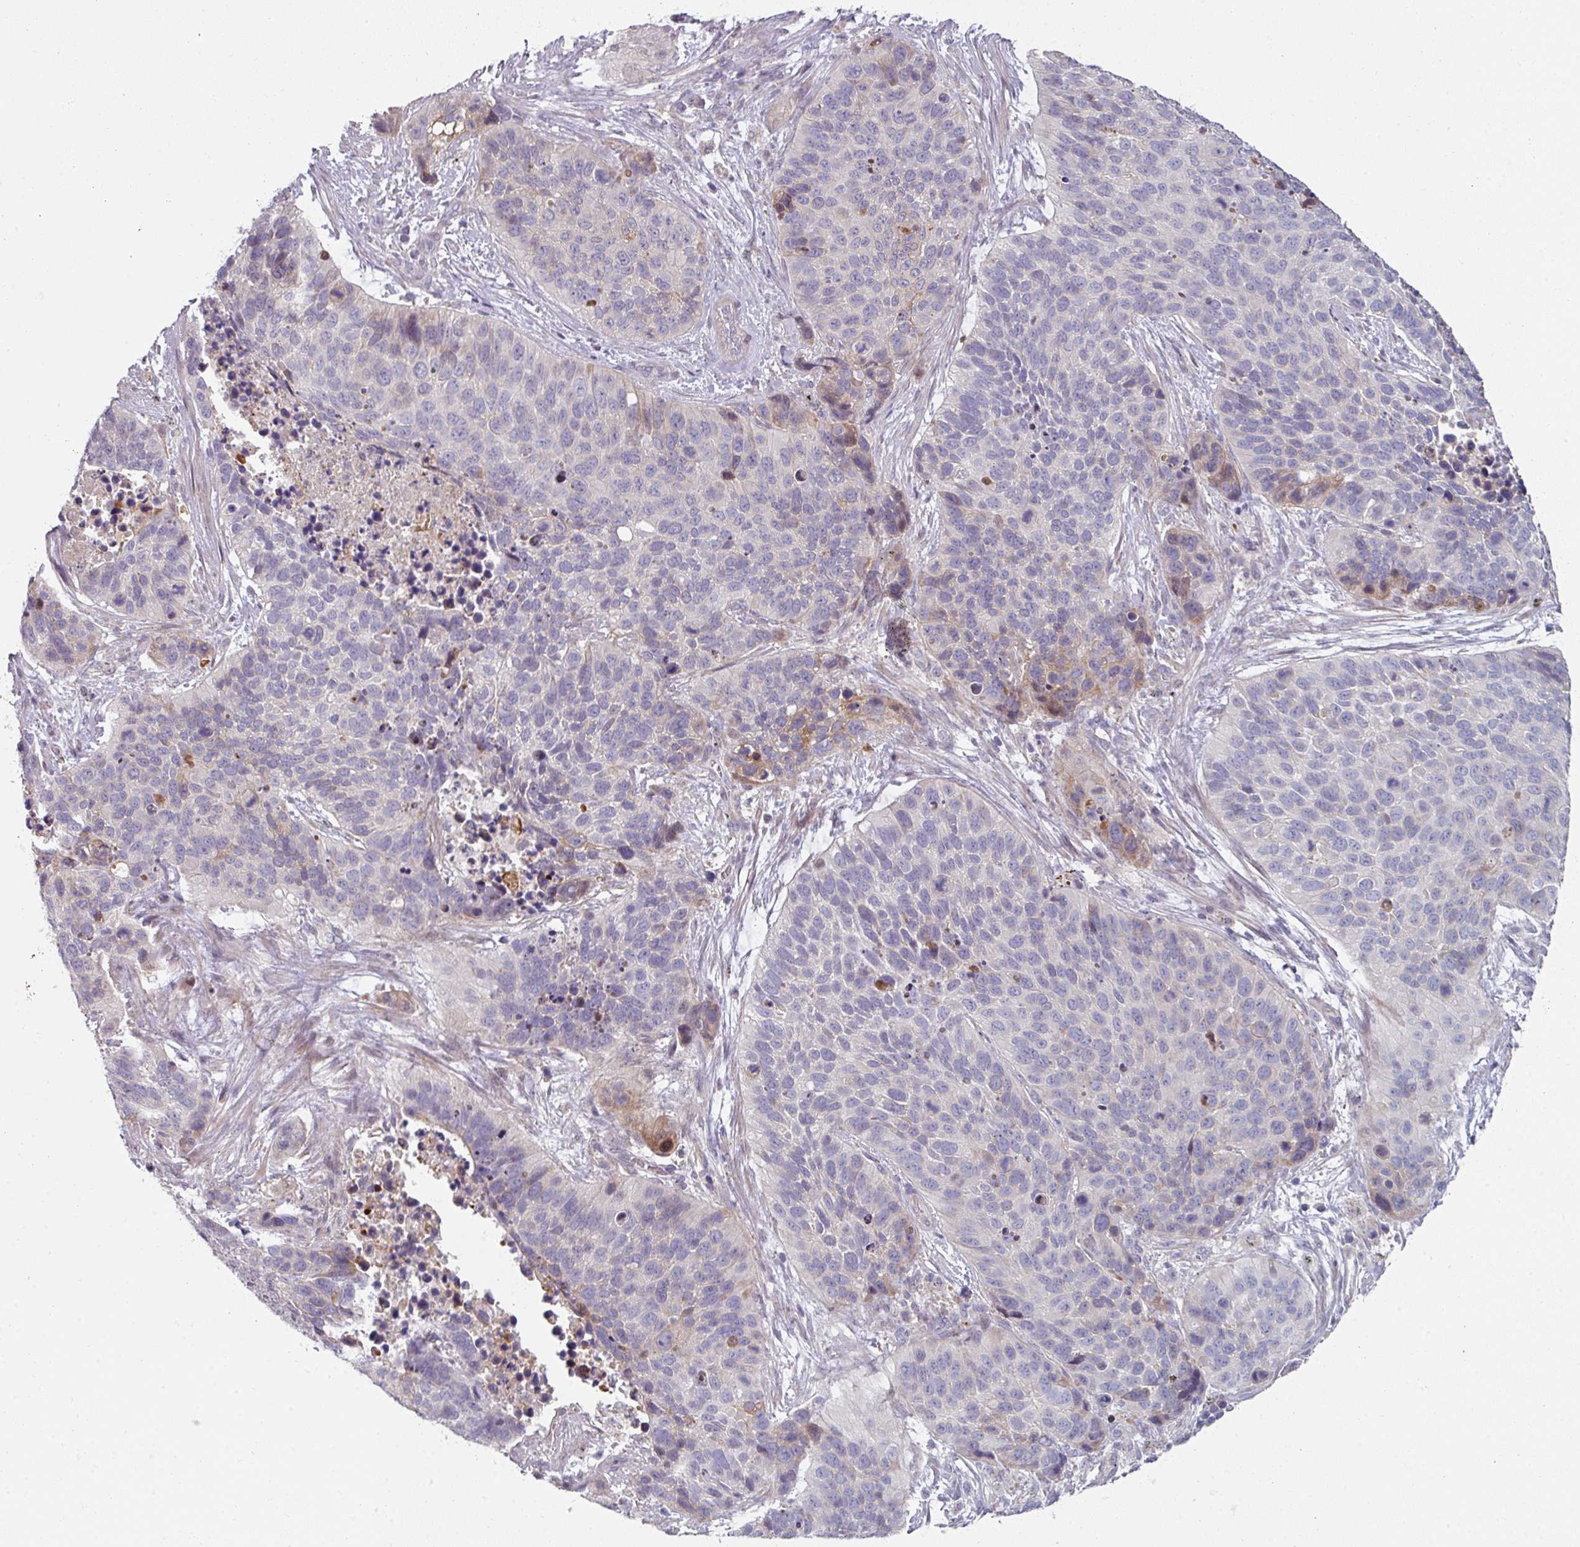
{"staining": {"intensity": "weak", "quantity": "<25%", "location": "cytoplasmic/membranous"}, "tissue": "lung cancer", "cell_type": "Tumor cells", "image_type": "cancer", "snomed": [{"axis": "morphology", "description": "Squamous cell carcinoma, NOS"}, {"axis": "topography", "description": "Lung"}], "caption": "A photomicrograph of human lung cancer (squamous cell carcinoma) is negative for staining in tumor cells.", "gene": "WSB2", "patient": {"sex": "male", "age": 62}}